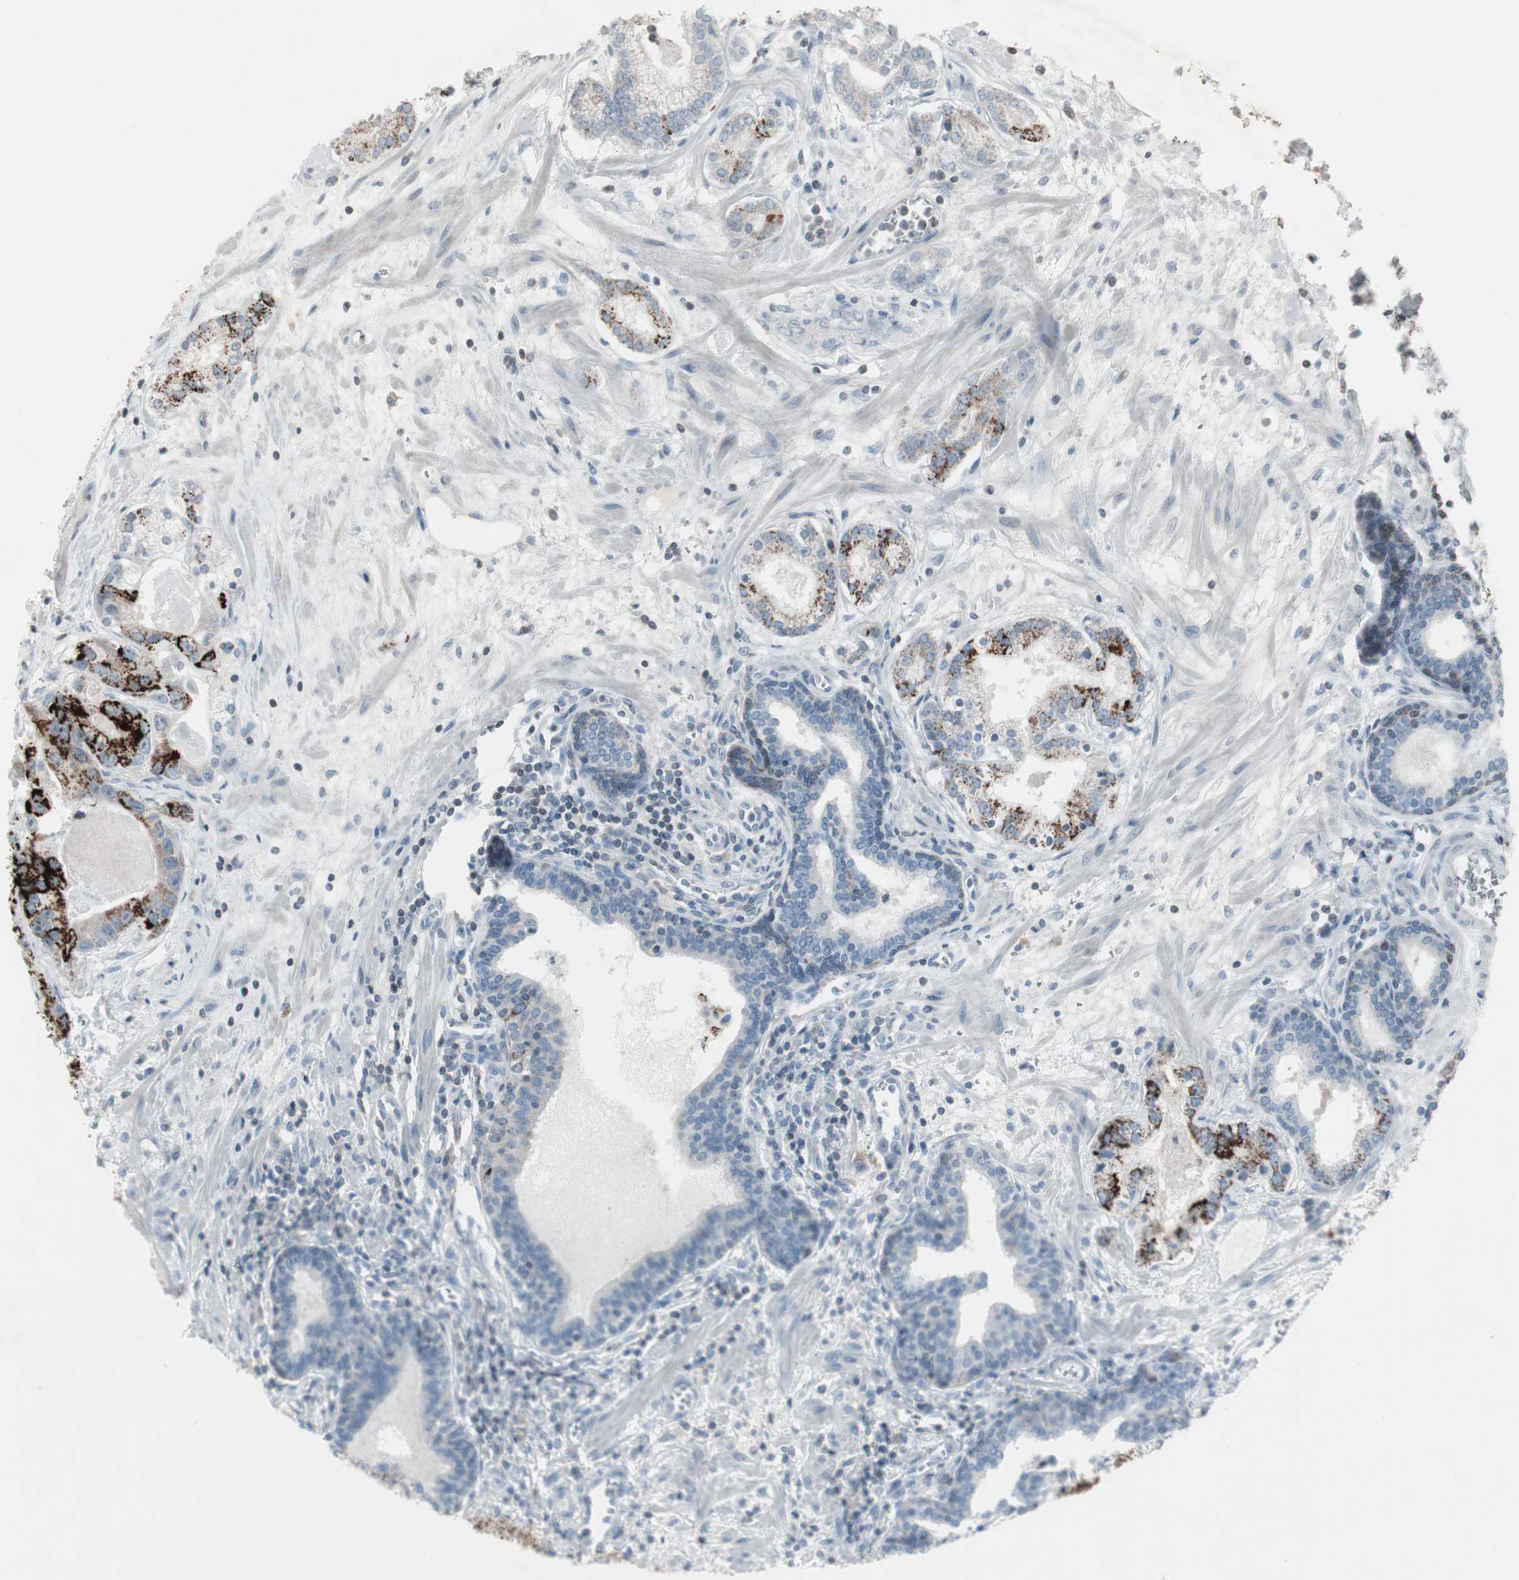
{"staining": {"intensity": "strong", "quantity": "25%-75%", "location": "cytoplasmic/membranous"}, "tissue": "prostate cancer", "cell_type": "Tumor cells", "image_type": "cancer", "snomed": [{"axis": "morphology", "description": "Adenocarcinoma, Low grade"}, {"axis": "topography", "description": "Prostate"}], "caption": "An immunohistochemistry (IHC) photomicrograph of tumor tissue is shown. Protein staining in brown shows strong cytoplasmic/membranous positivity in prostate cancer (adenocarcinoma (low-grade)) within tumor cells. (DAB (3,3'-diaminobenzidine) = brown stain, brightfield microscopy at high magnification).", "gene": "ARG2", "patient": {"sex": "male", "age": 59}}